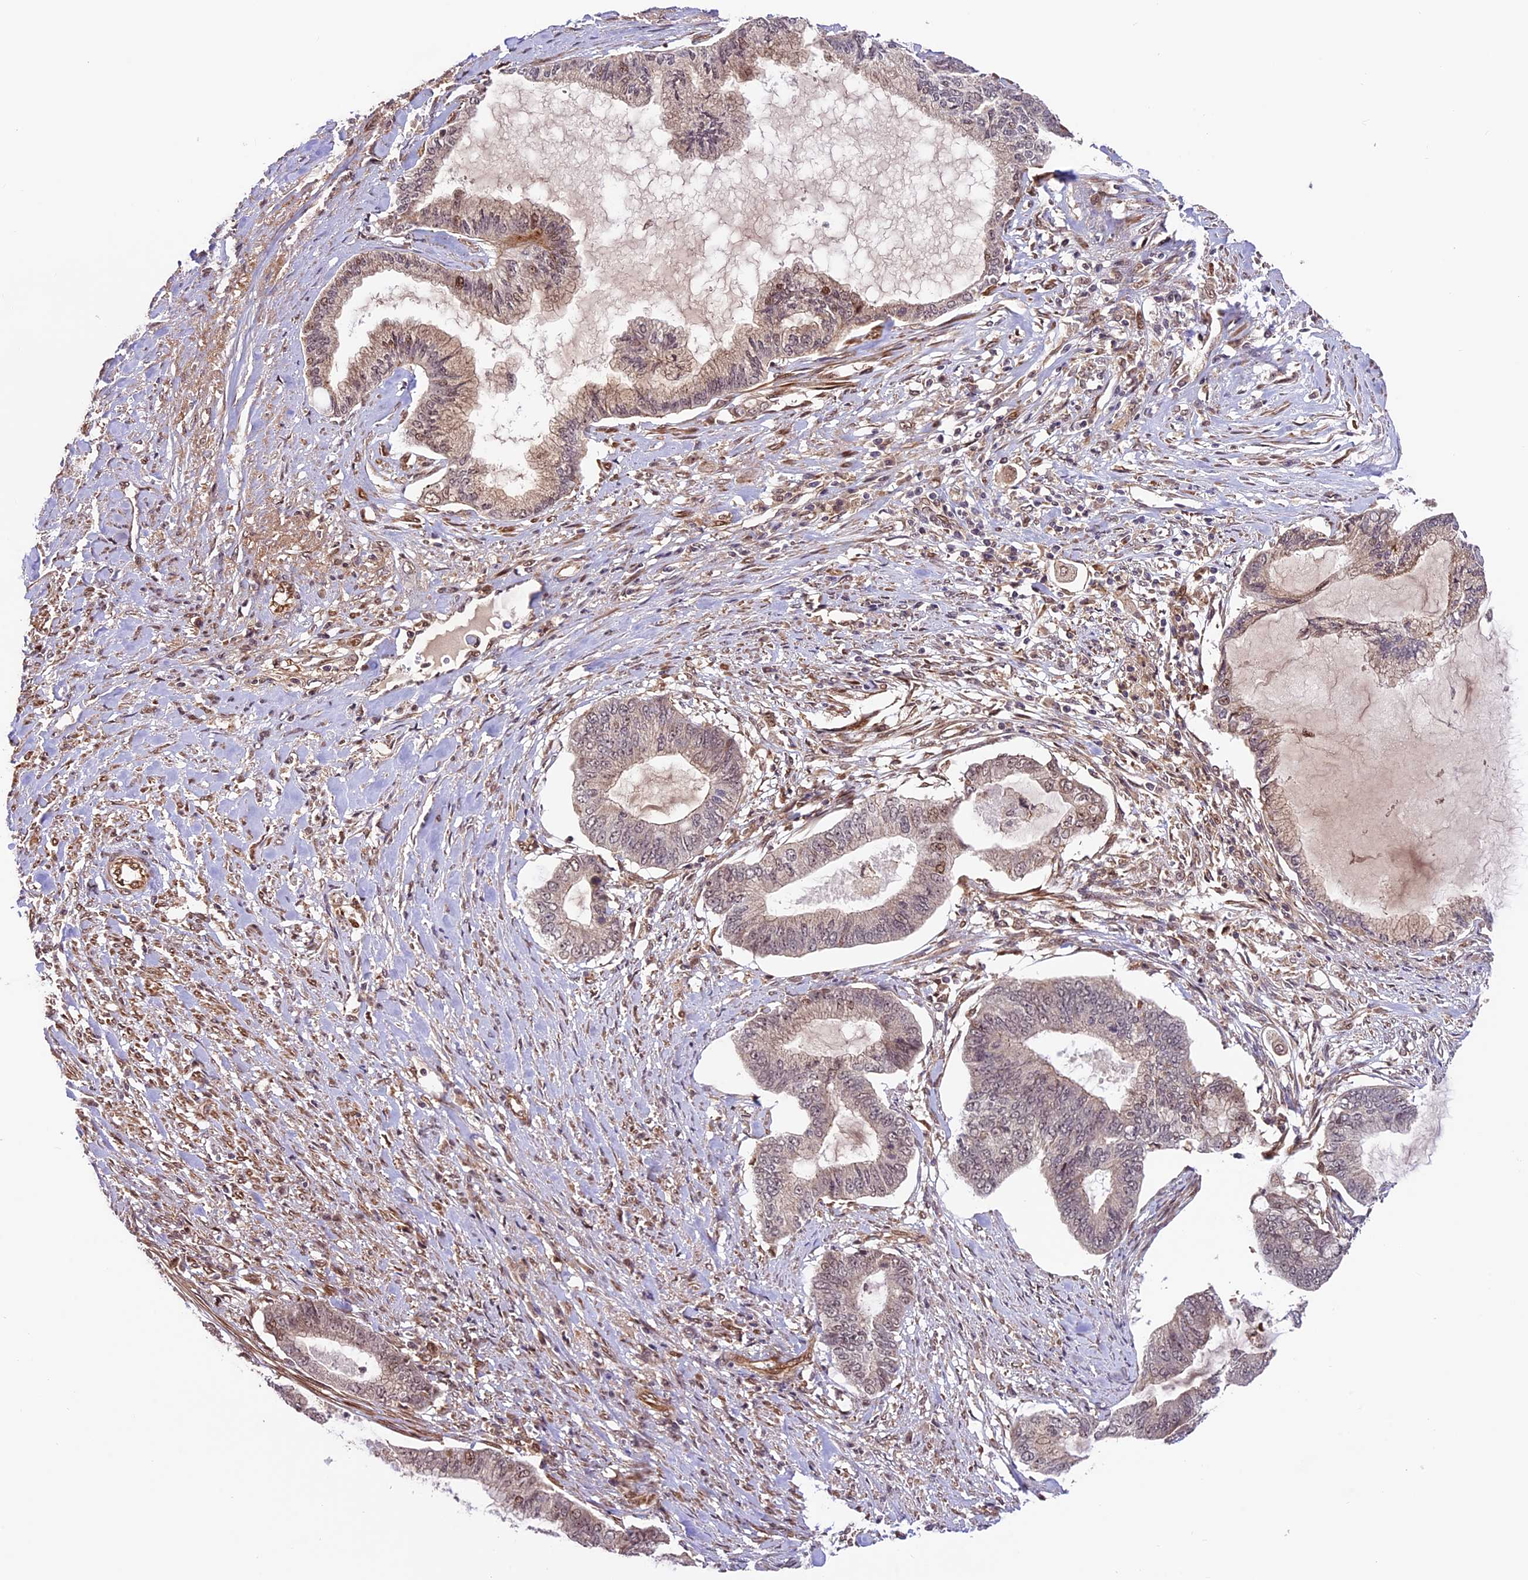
{"staining": {"intensity": "weak", "quantity": "25%-75%", "location": "nuclear"}, "tissue": "endometrial cancer", "cell_type": "Tumor cells", "image_type": "cancer", "snomed": [{"axis": "morphology", "description": "Adenocarcinoma, NOS"}, {"axis": "topography", "description": "Endometrium"}], "caption": "High-power microscopy captured an immunohistochemistry (IHC) image of endometrial cancer, revealing weak nuclear expression in approximately 25%-75% of tumor cells. Nuclei are stained in blue.", "gene": "DHX38", "patient": {"sex": "female", "age": 86}}